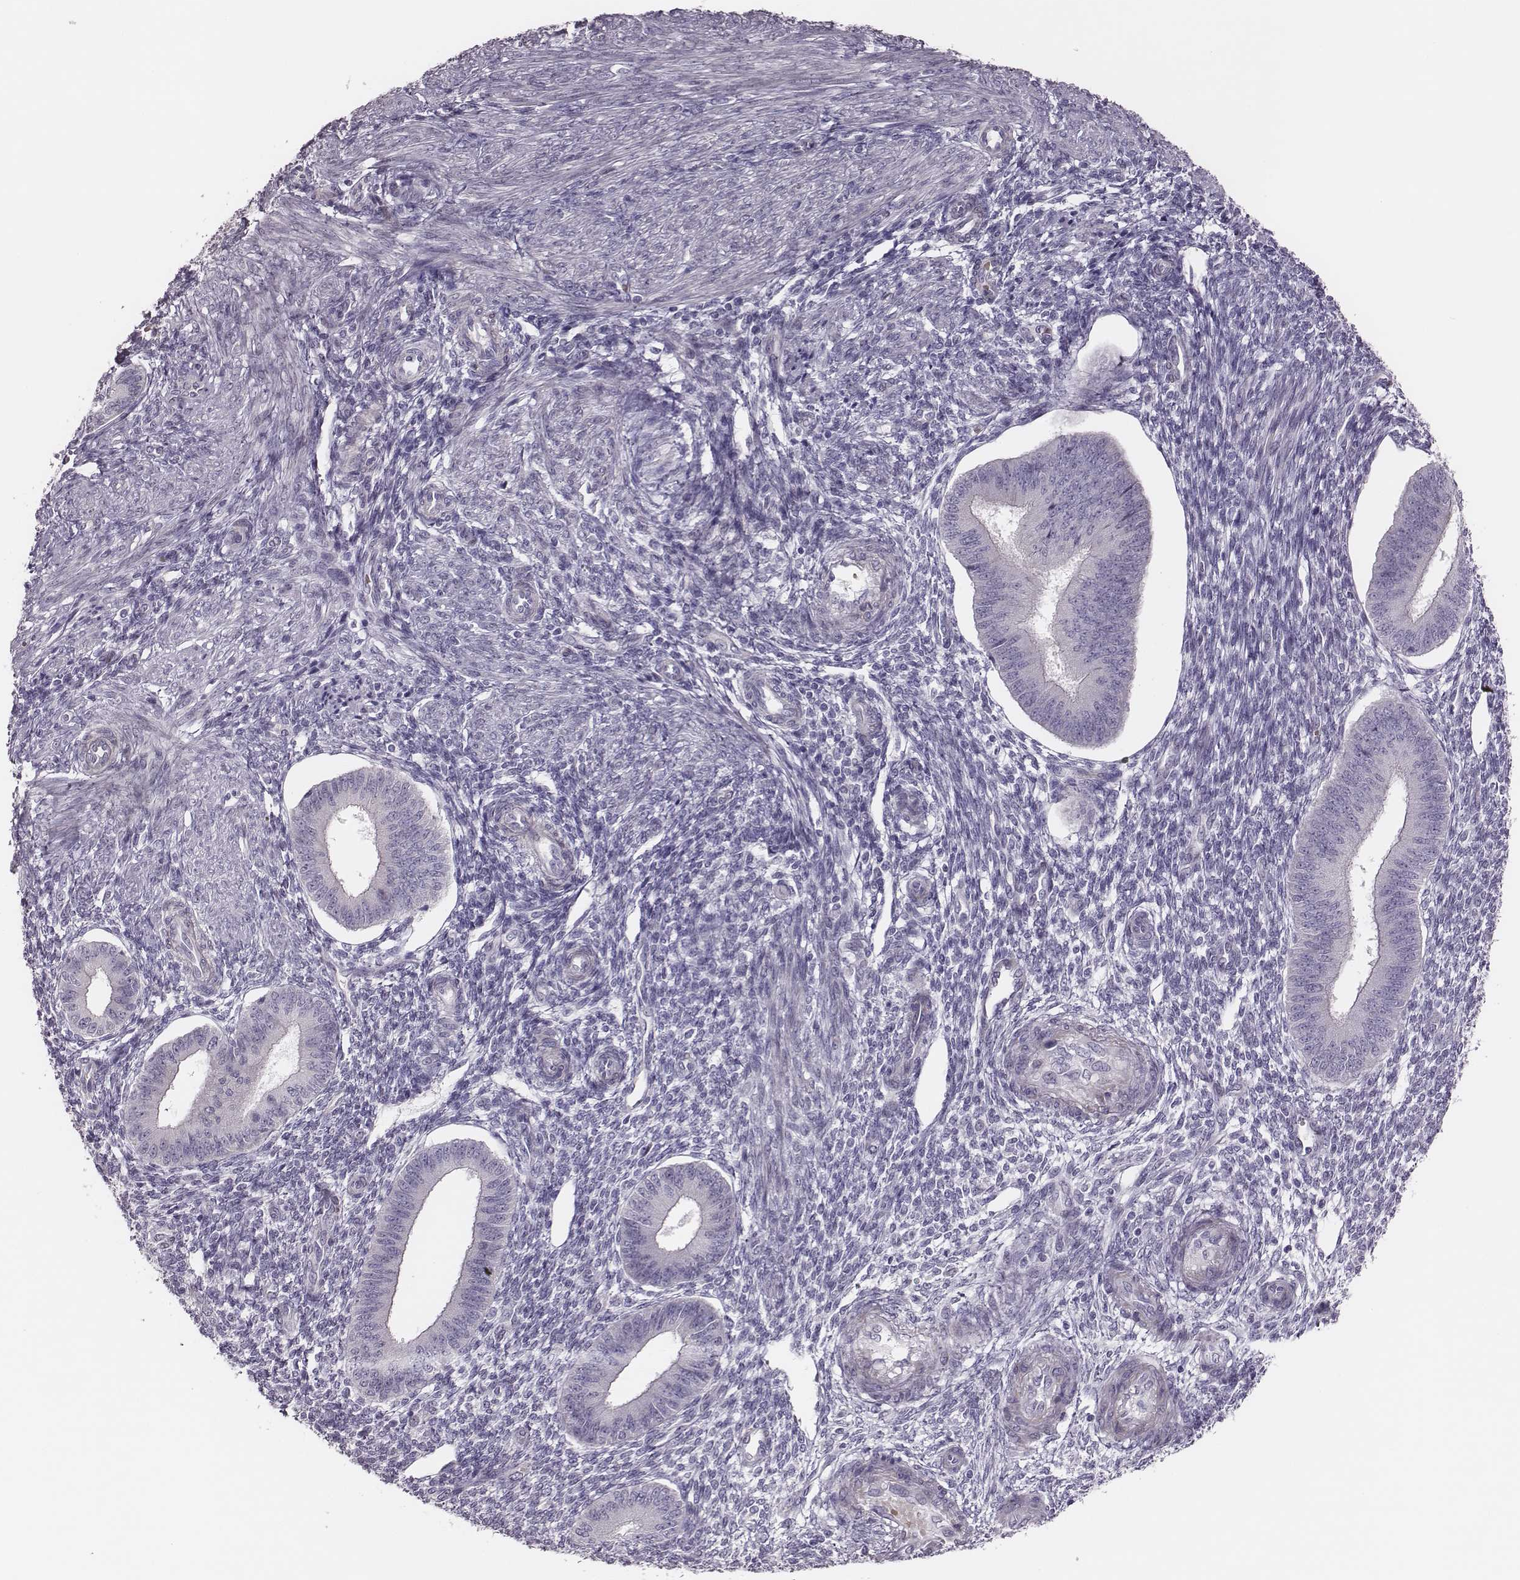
{"staining": {"intensity": "negative", "quantity": "none", "location": "none"}, "tissue": "endometrium", "cell_type": "Cells in endometrial stroma", "image_type": "normal", "snomed": [{"axis": "morphology", "description": "Normal tissue, NOS"}, {"axis": "topography", "description": "Endometrium"}], "caption": "Immunohistochemical staining of benign human endometrium reveals no significant expression in cells in endometrial stroma.", "gene": "SCML2", "patient": {"sex": "female", "age": 39}}